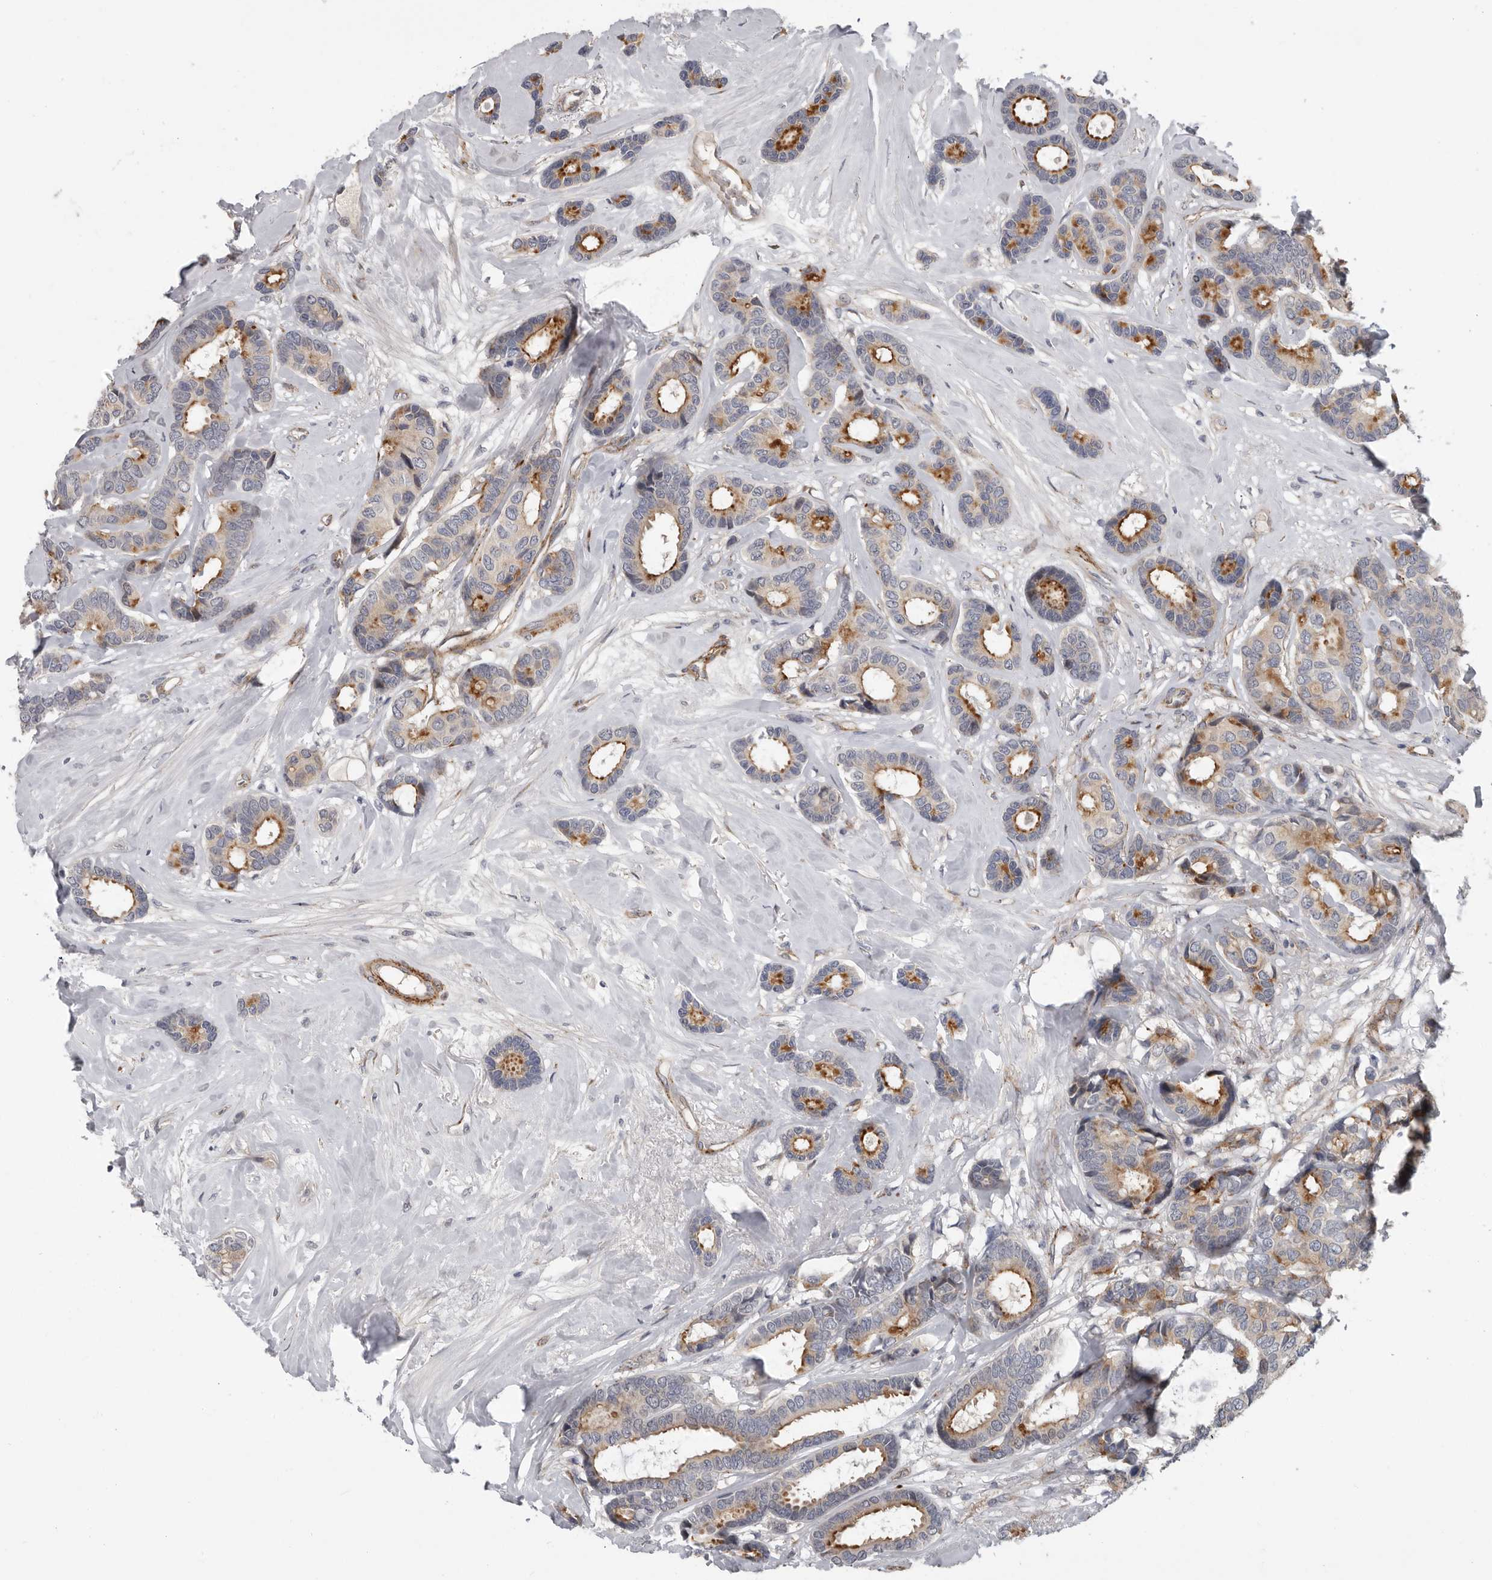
{"staining": {"intensity": "moderate", "quantity": ">75%", "location": "cytoplasmic/membranous"}, "tissue": "breast cancer", "cell_type": "Tumor cells", "image_type": "cancer", "snomed": [{"axis": "morphology", "description": "Duct carcinoma"}, {"axis": "topography", "description": "Breast"}], "caption": "Immunohistochemistry (IHC) micrograph of human breast invasive ductal carcinoma stained for a protein (brown), which reveals medium levels of moderate cytoplasmic/membranous positivity in about >75% of tumor cells.", "gene": "ATXN3L", "patient": {"sex": "female", "age": 87}}